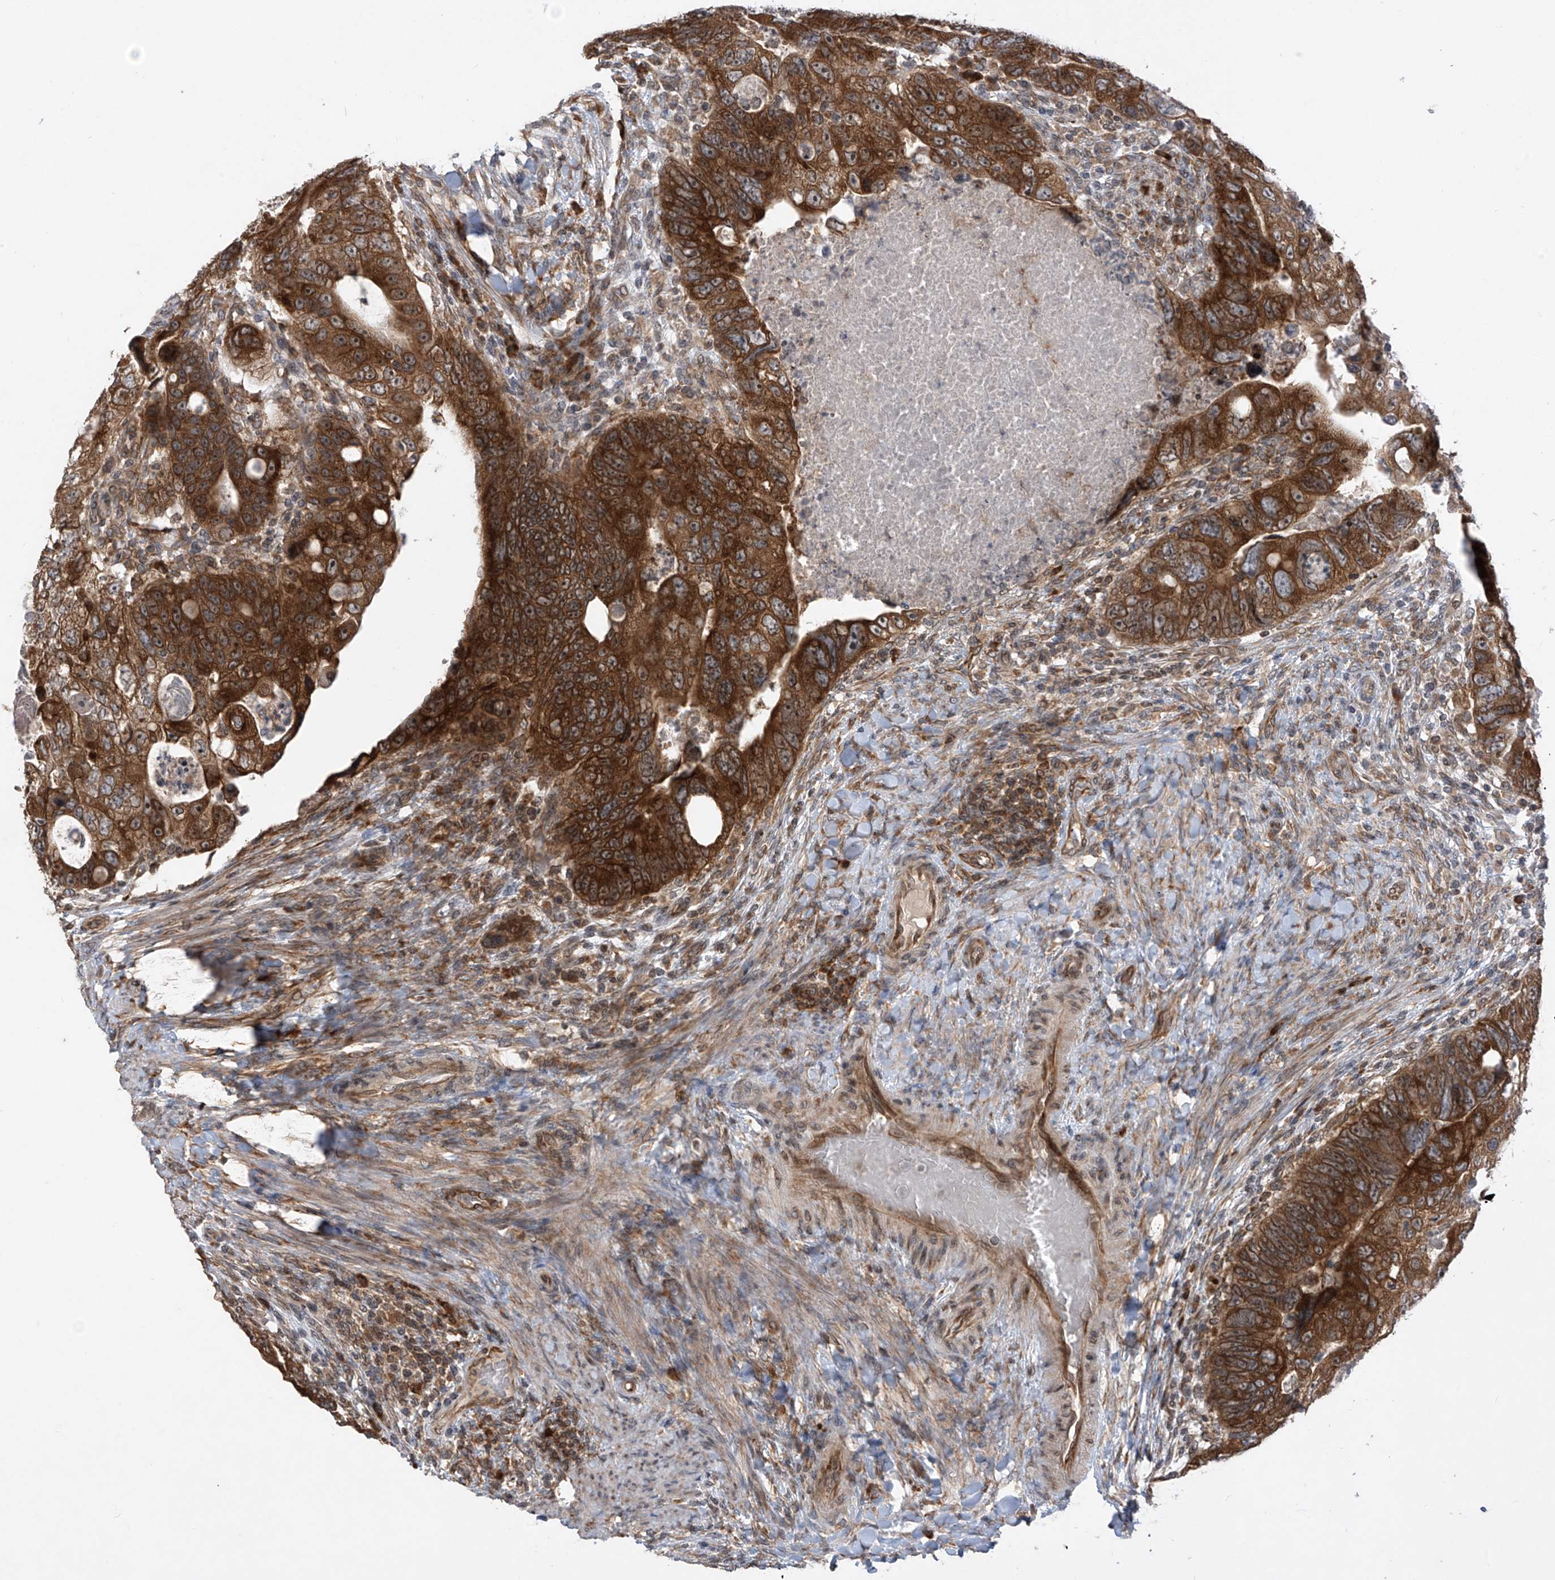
{"staining": {"intensity": "strong", "quantity": ">75%", "location": "cytoplasmic/membranous,nuclear"}, "tissue": "colorectal cancer", "cell_type": "Tumor cells", "image_type": "cancer", "snomed": [{"axis": "morphology", "description": "Adenocarcinoma, NOS"}, {"axis": "topography", "description": "Rectum"}], "caption": "Immunohistochemical staining of colorectal cancer (adenocarcinoma) shows high levels of strong cytoplasmic/membranous and nuclear positivity in about >75% of tumor cells.", "gene": "RPL34", "patient": {"sex": "male", "age": 59}}